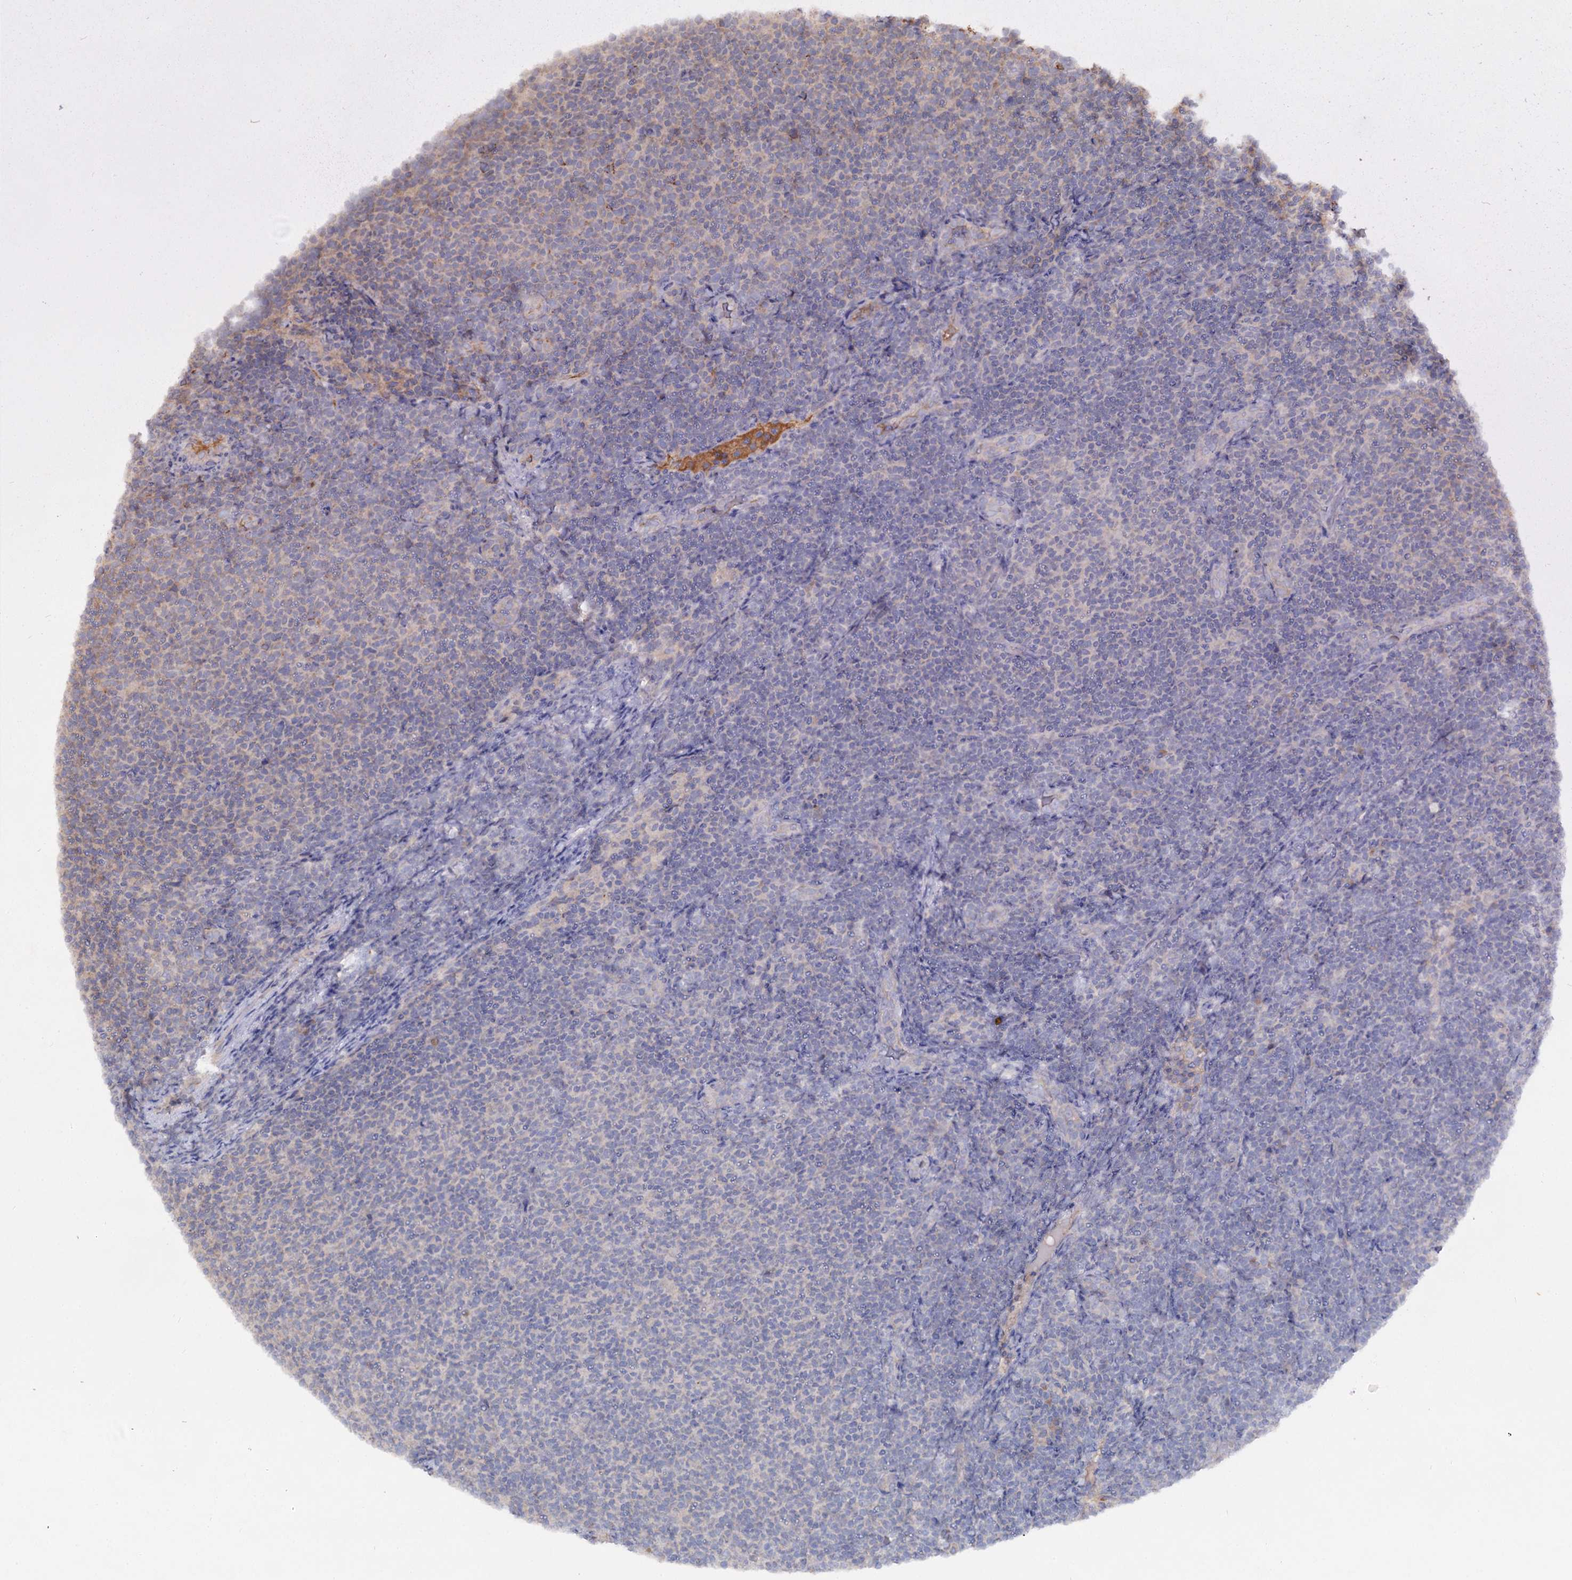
{"staining": {"intensity": "negative", "quantity": "none", "location": "none"}, "tissue": "lymphoma", "cell_type": "Tumor cells", "image_type": "cancer", "snomed": [{"axis": "morphology", "description": "Malignant lymphoma, non-Hodgkin's type, Low grade"}, {"axis": "topography", "description": "Lymph node"}], "caption": "Immunohistochemistry (IHC) micrograph of lymphoma stained for a protein (brown), which shows no expression in tumor cells.", "gene": "ARFIP2", "patient": {"sex": "male", "age": 66}}